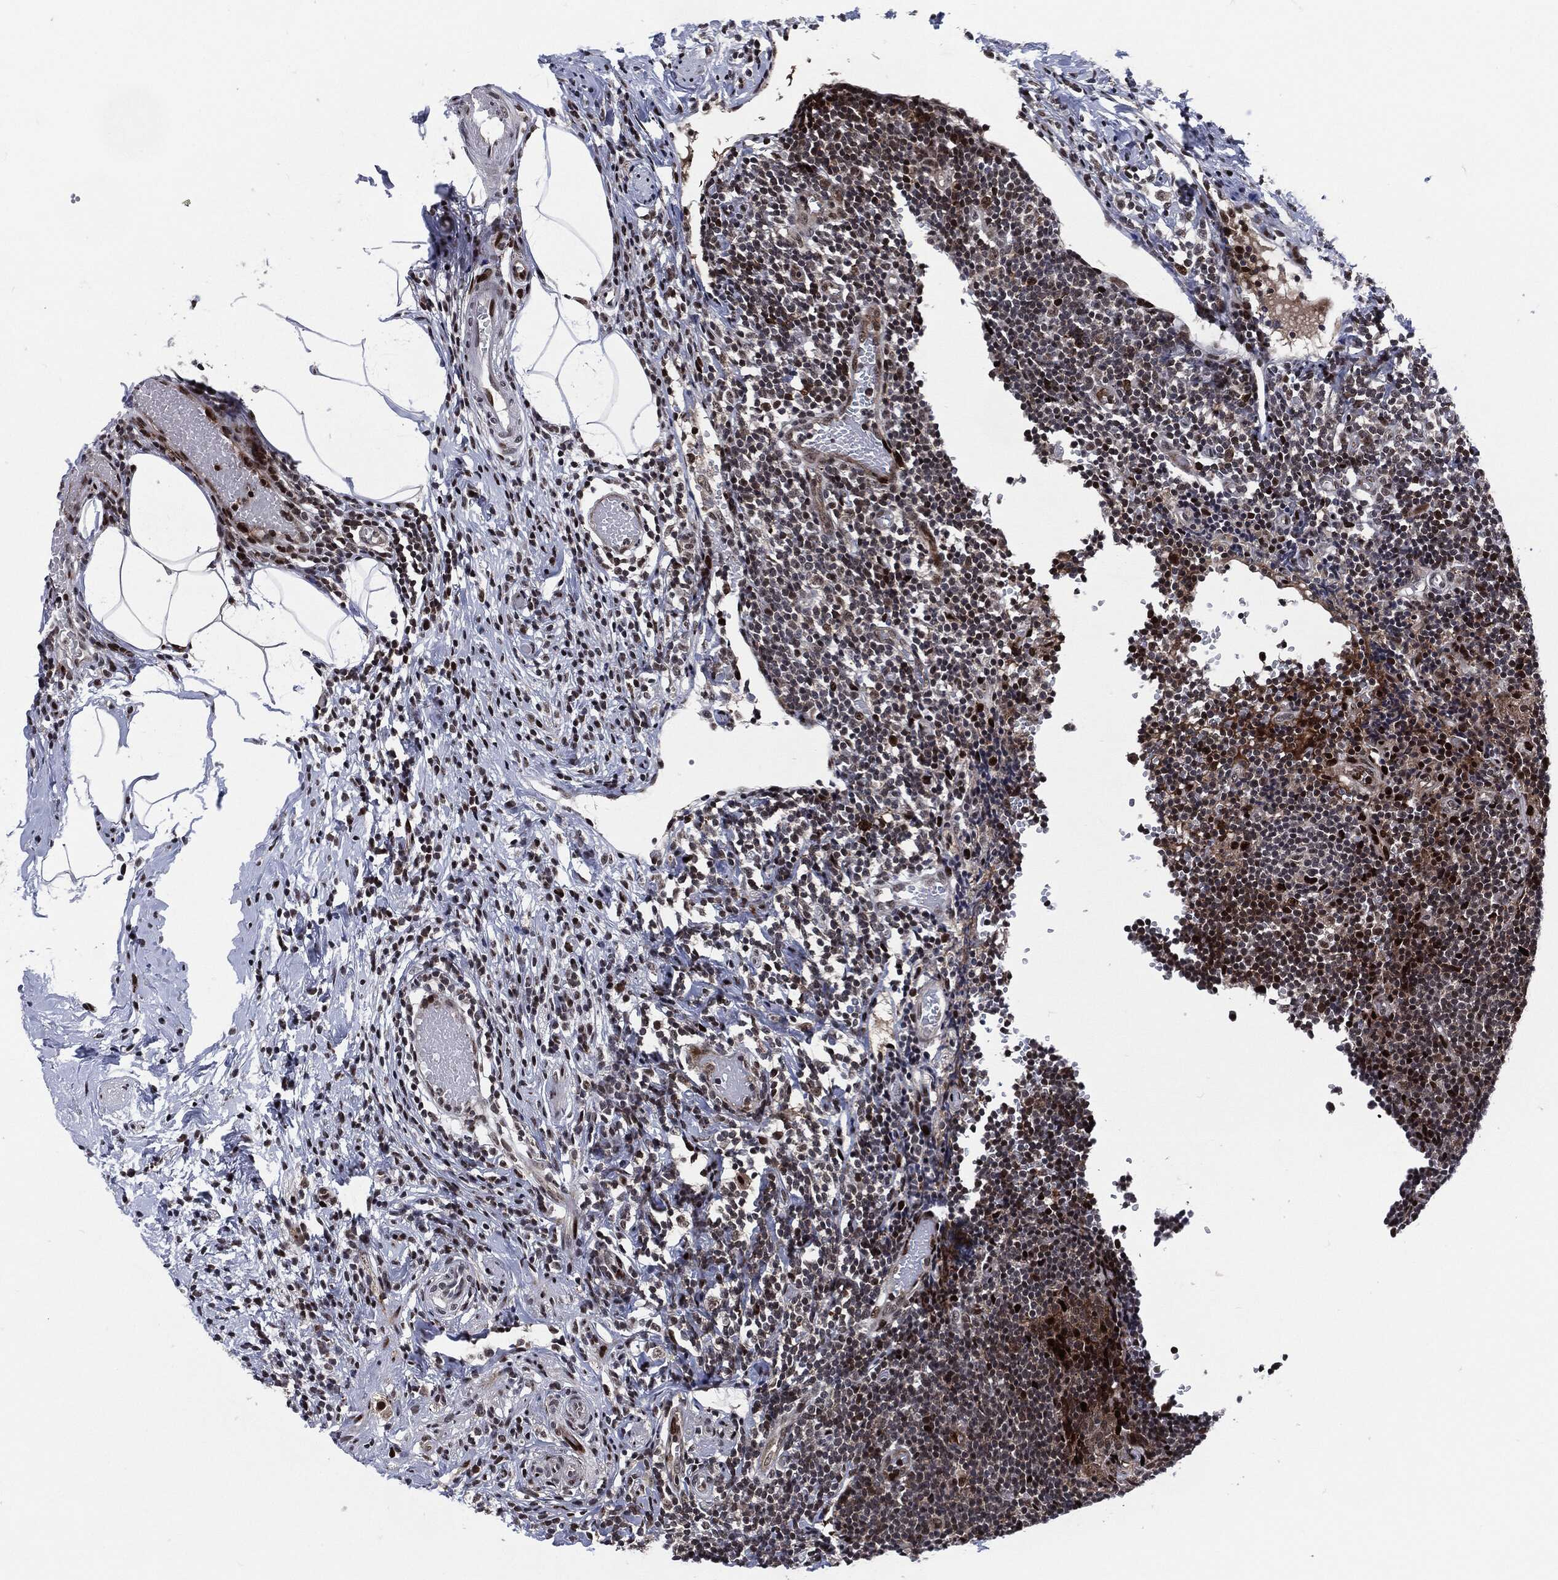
{"staining": {"intensity": "strong", "quantity": "<25%", "location": "cytoplasmic/membranous,nuclear"}, "tissue": "appendix", "cell_type": "Glandular cells", "image_type": "normal", "snomed": [{"axis": "morphology", "description": "Normal tissue, NOS"}, {"axis": "topography", "description": "Appendix"}], "caption": "A medium amount of strong cytoplasmic/membranous,nuclear expression is appreciated in approximately <25% of glandular cells in benign appendix. (IHC, brightfield microscopy, high magnification).", "gene": "AKT2", "patient": {"sex": "female", "age": 40}}